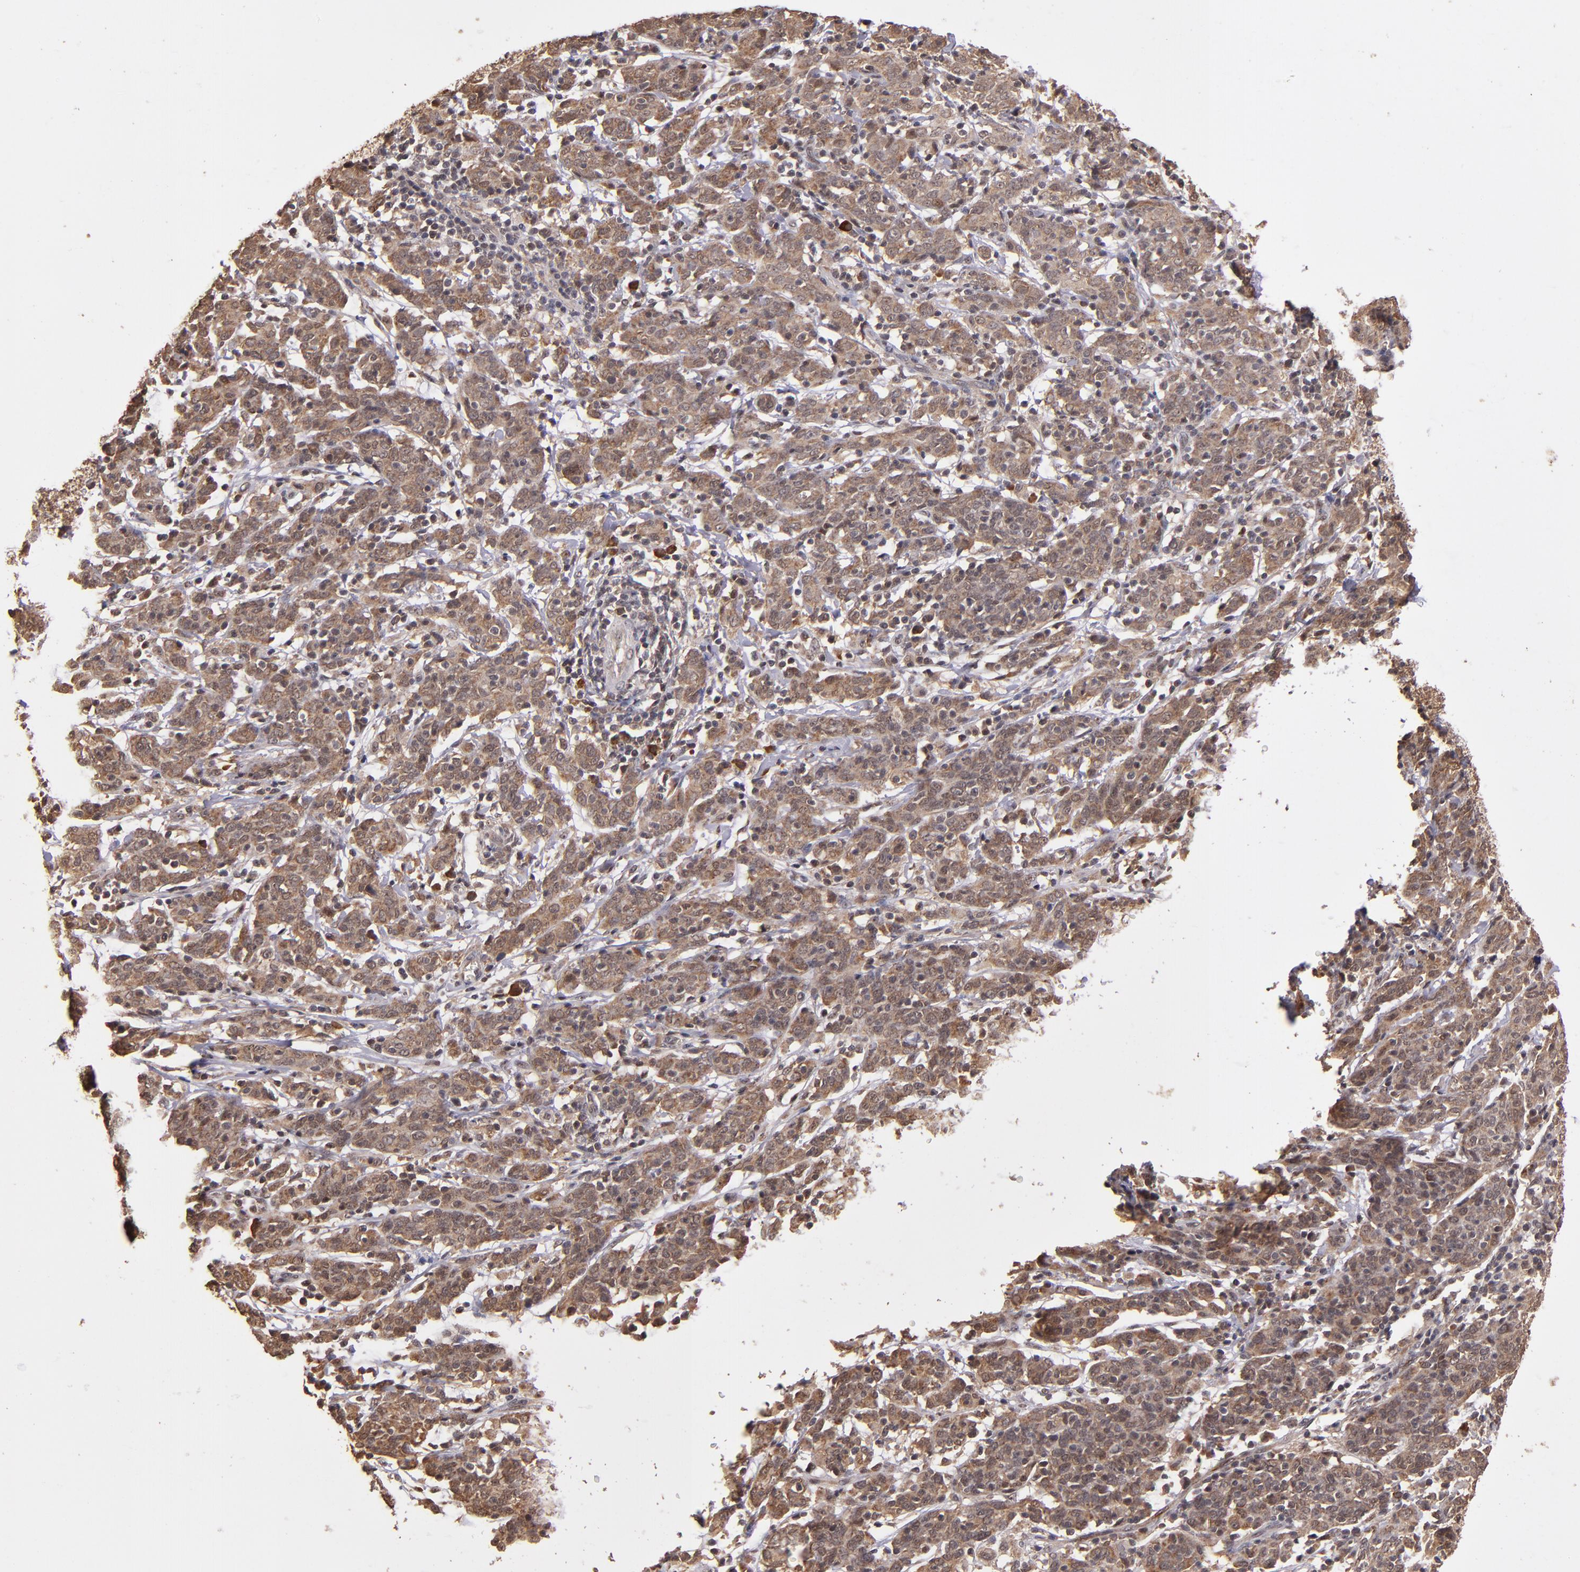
{"staining": {"intensity": "moderate", "quantity": ">75%", "location": "cytoplasmic/membranous"}, "tissue": "cervical cancer", "cell_type": "Tumor cells", "image_type": "cancer", "snomed": [{"axis": "morphology", "description": "Normal tissue, NOS"}, {"axis": "morphology", "description": "Squamous cell carcinoma, NOS"}, {"axis": "topography", "description": "Cervix"}], "caption": "Cervical squamous cell carcinoma stained with DAB immunohistochemistry (IHC) displays medium levels of moderate cytoplasmic/membranous staining in approximately >75% of tumor cells. The staining was performed using DAB (3,3'-diaminobenzidine), with brown indicating positive protein expression. Nuclei are stained blue with hematoxylin.", "gene": "RIOK3", "patient": {"sex": "female", "age": 67}}